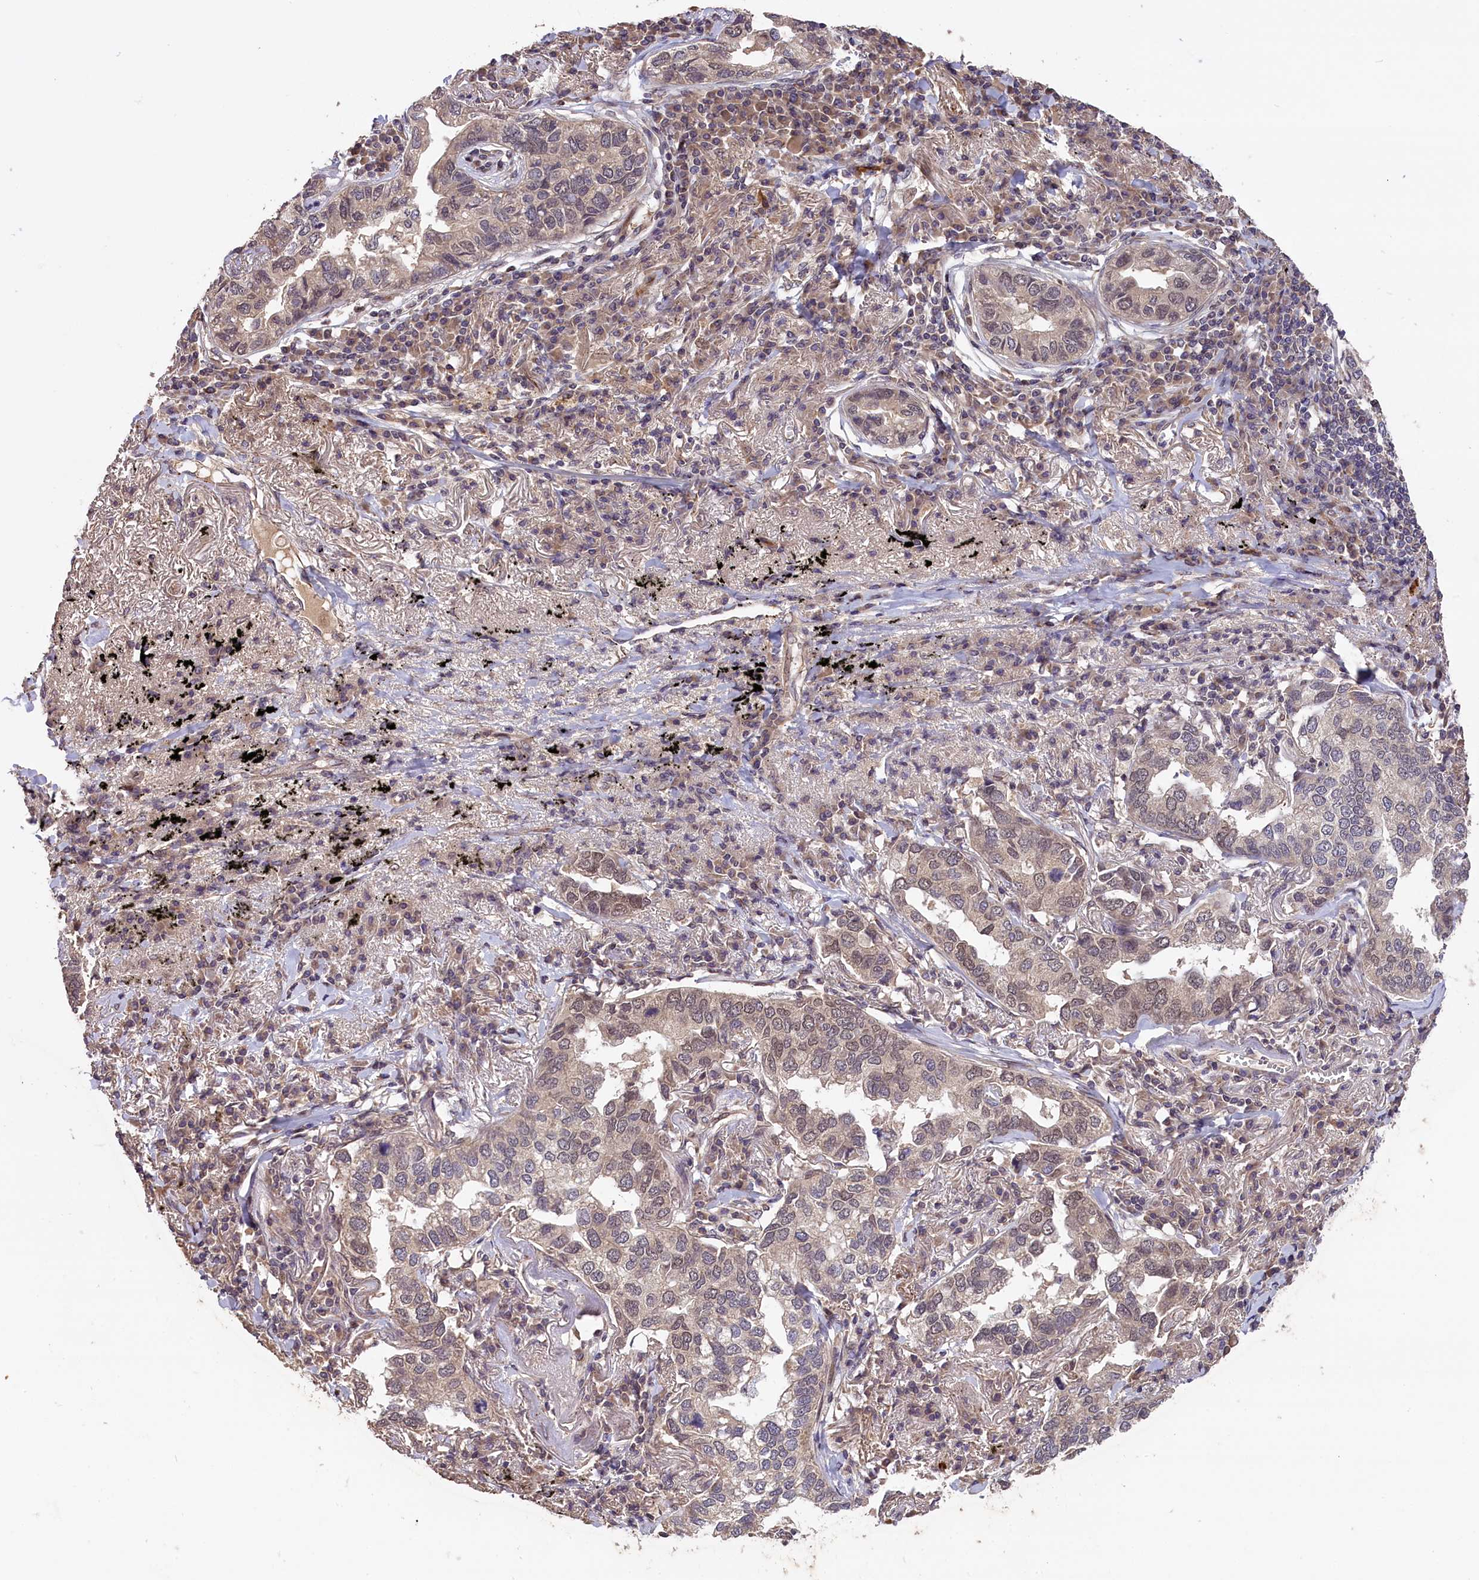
{"staining": {"intensity": "weak", "quantity": "25%-75%", "location": "nuclear"}, "tissue": "lung cancer", "cell_type": "Tumor cells", "image_type": "cancer", "snomed": [{"axis": "morphology", "description": "Adenocarcinoma, NOS"}, {"axis": "topography", "description": "Lung"}], "caption": "There is low levels of weak nuclear positivity in tumor cells of adenocarcinoma (lung), as demonstrated by immunohistochemical staining (brown color).", "gene": "DNAJB9", "patient": {"sex": "male", "age": 65}}